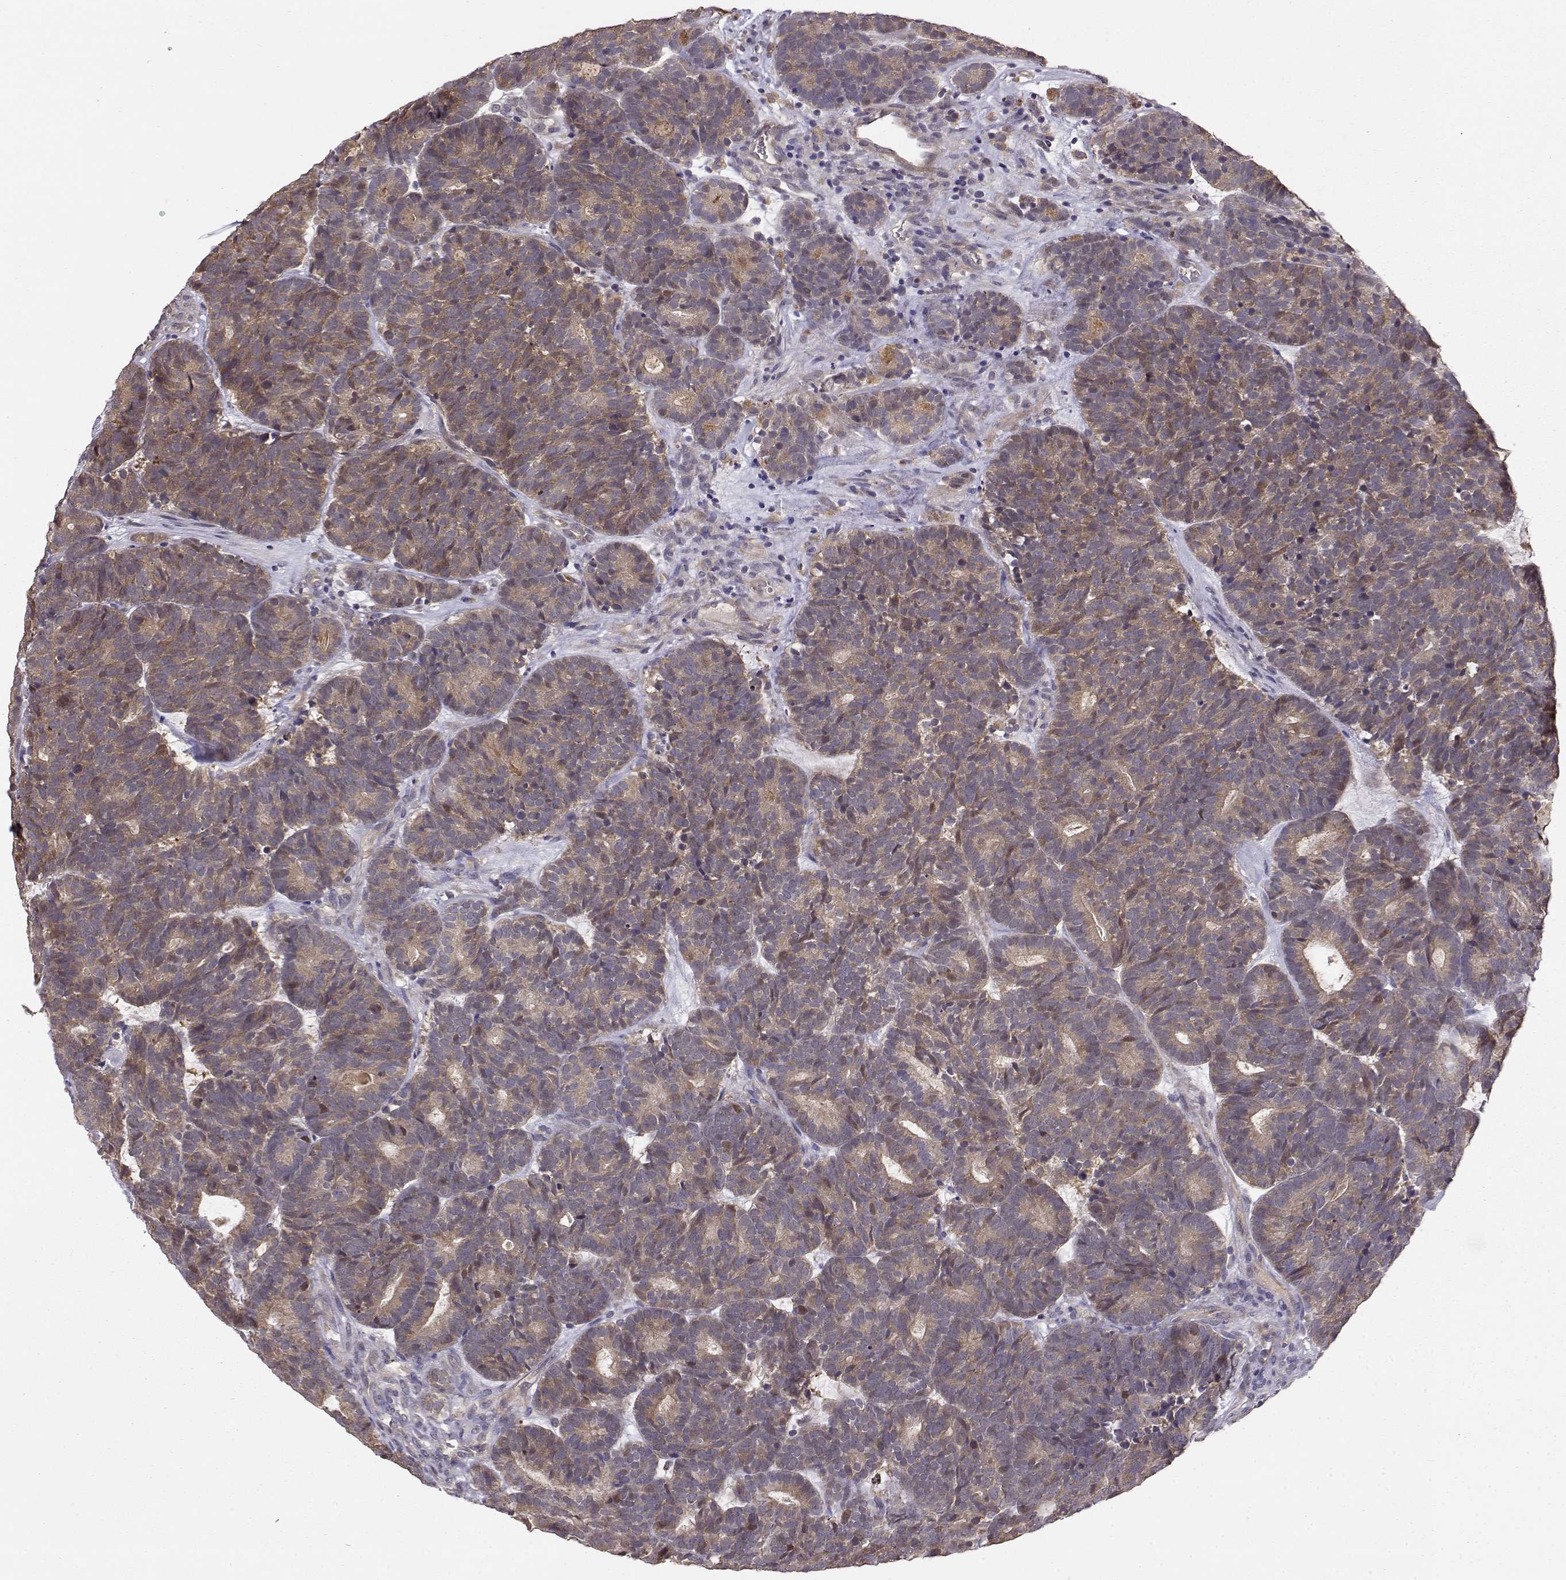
{"staining": {"intensity": "weak", "quantity": ">75%", "location": "cytoplasmic/membranous"}, "tissue": "head and neck cancer", "cell_type": "Tumor cells", "image_type": "cancer", "snomed": [{"axis": "morphology", "description": "Adenocarcinoma, NOS"}, {"axis": "topography", "description": "Head-Neck"}], "caption": "About >75% of tumor cells in human adenocarcinoma (head and neck) show weak cytoplasmic/membranous protein expression as visualized by brown immunohistochemical staining.", "gene": "CRIM1", "patient": {"sex": "female", "age": 81}}